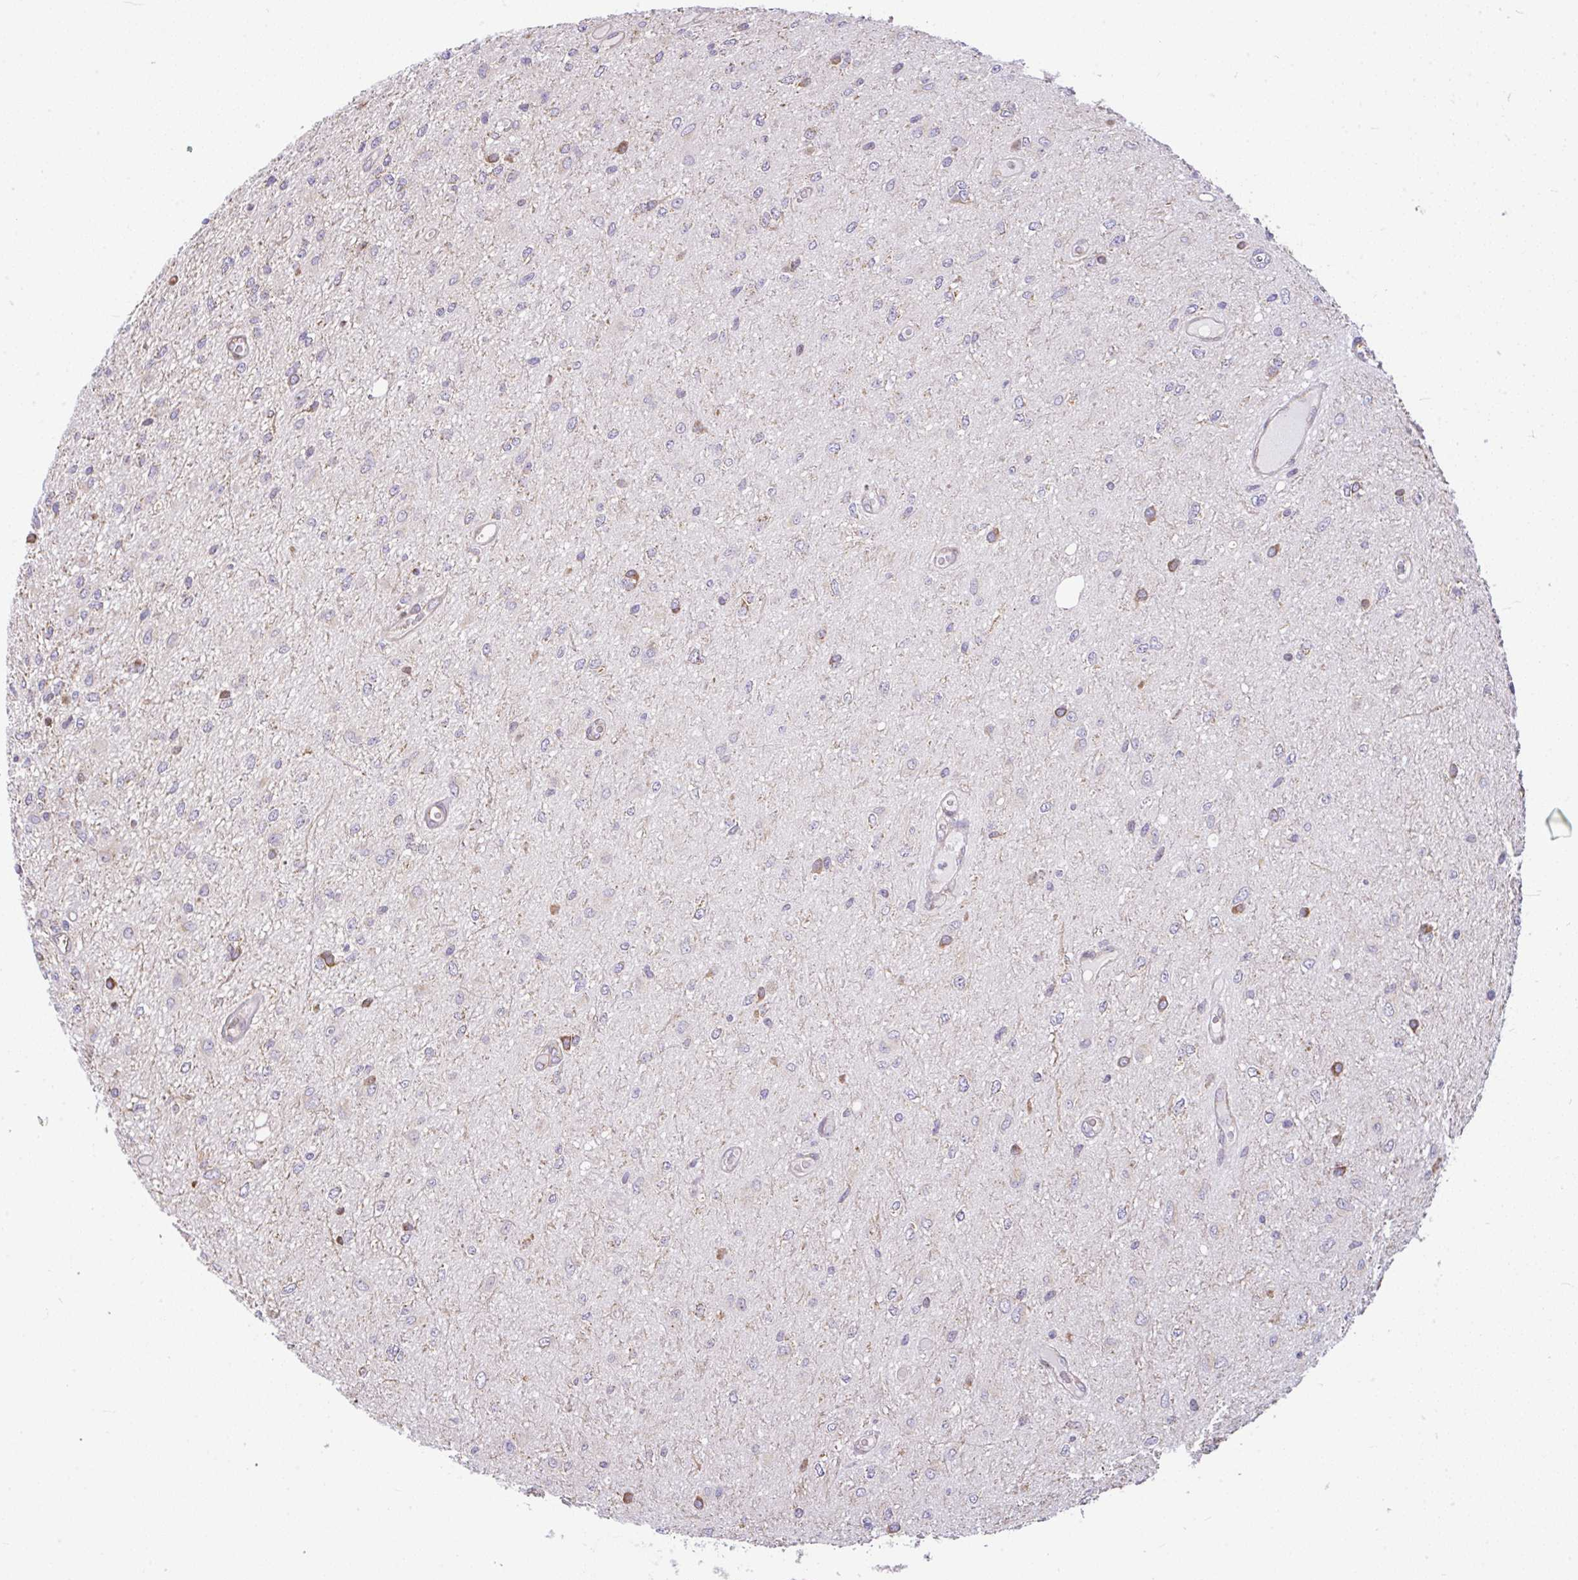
{"staining": {"intensity": "moderate", "quantity": "<25%", "location": "cytoplasmic/membranous"}, "tissue": "glioma", "cell_type": "Tumor cells", "image_type": "cancer", "snomed": [{"axis": "morphology", "description": "Glioma, malignant, Low grade"}, {"axis": "topography", "description": "Cerebellum"}], "caption": "Human malignant glioma (low-grade) stained with a protein marker shows moderate staining in tumor cells.", "gene": "FIGNL1", "patient": {"sex": "female", "age": 5}}